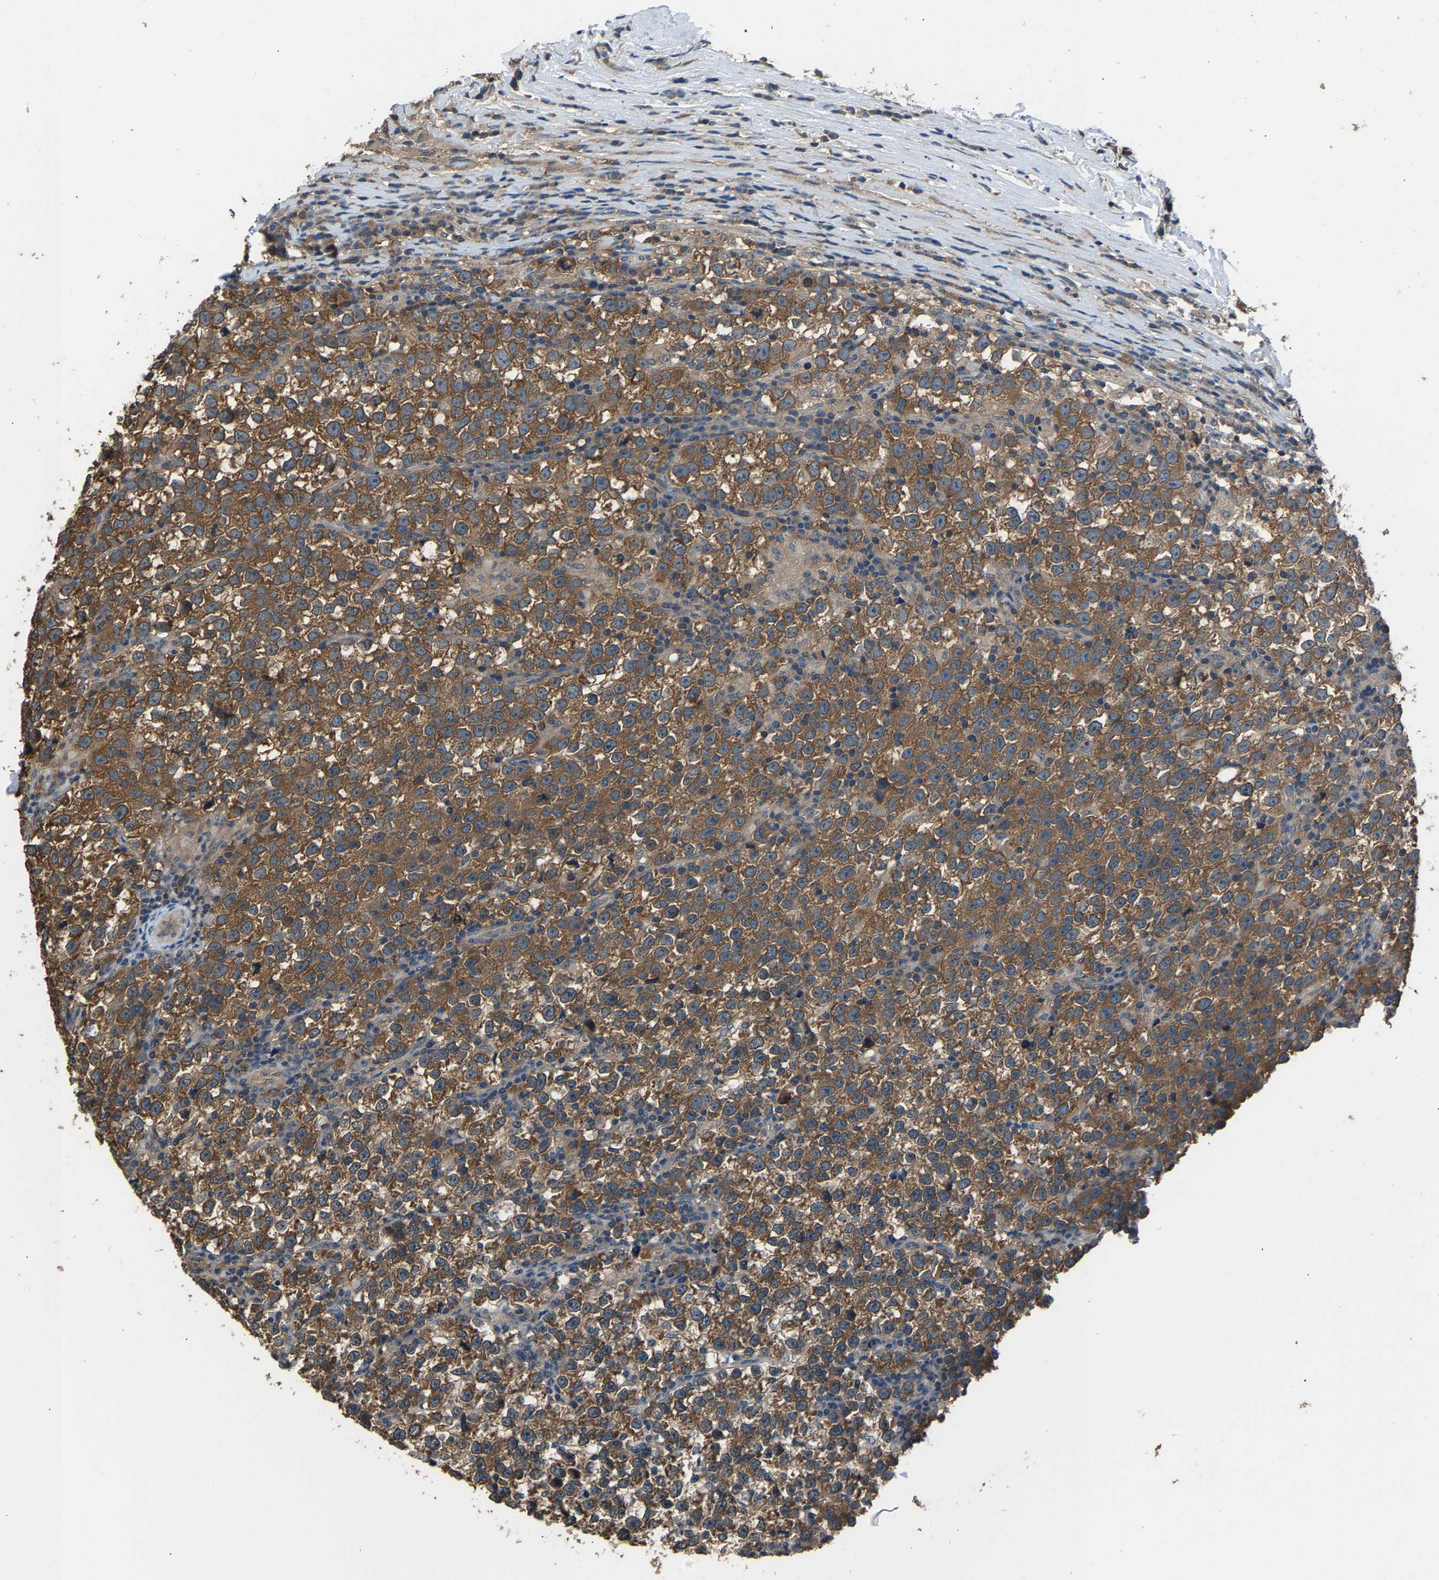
{"staining": {"intensity": "moderate", "quantity": ">75%", "location": "cytoplasmic/membranous"}, "tissue": "testis cancer", "cell_type": "Tumor cells", "image_type": "cancer", "snomed": [{"axis": "morphology", "description": "Normal tissue, NOS"}, {"axis": "morphology", "description": "Seminoma, NOS"}, {"axis": "topography", "description": "Testis"}], "caption": "Testis seminoma stained with a protein marker exhibits moderate staining in tumor cells.", "gene": "ABCC9", "patient": {"sex": "male", "age": 43}}